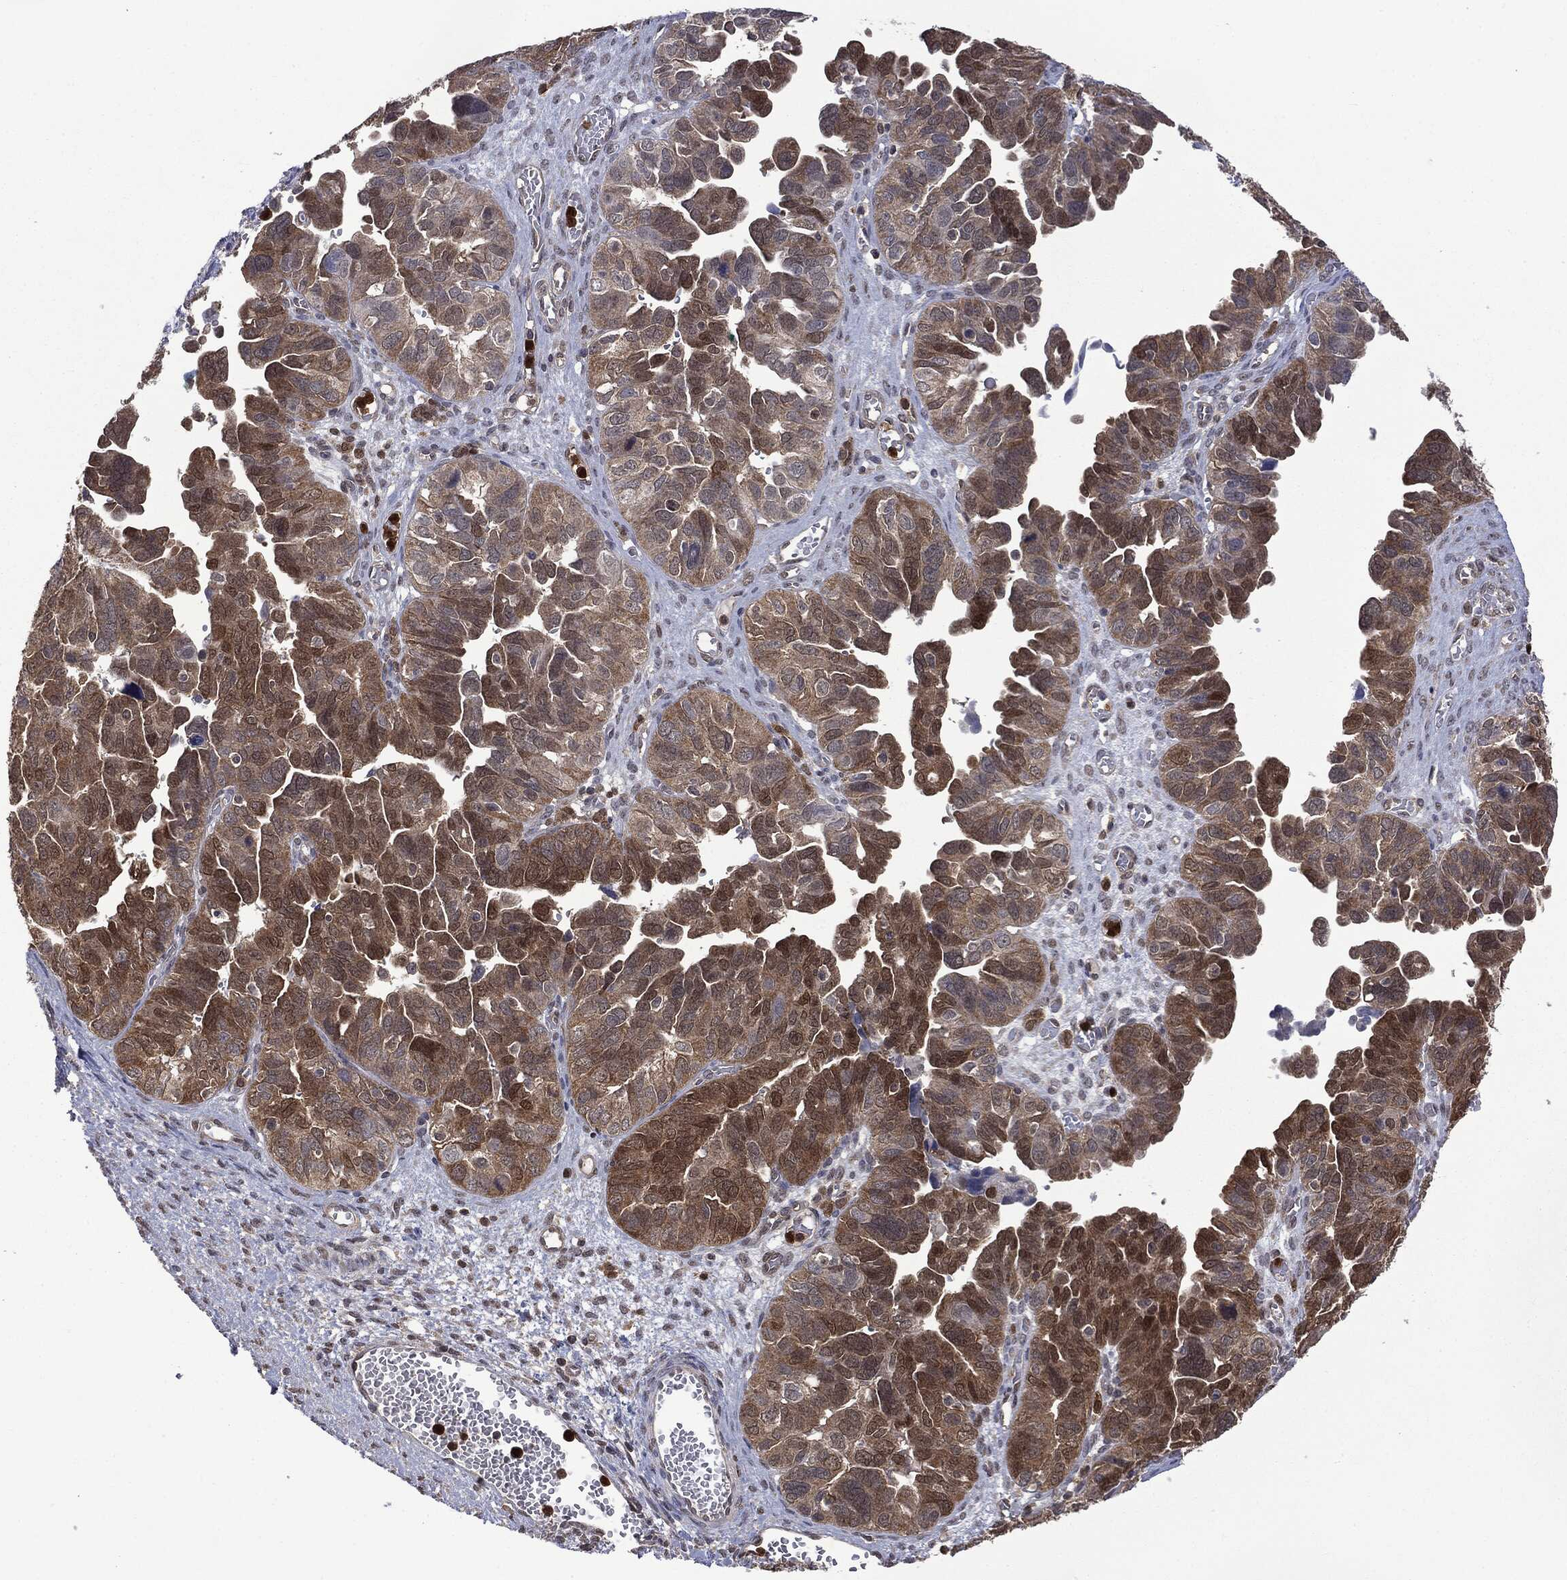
{"staining": {"intensity": "moderate", "quantity": ">75%", "location": "cytoplasmic/membranous"}, "tissue": "ovarian cancer", "cell_type": "Tumor cells", "image_type": "cancer", "snomed": [{"axis": "morphology", "description": "Cystadenocarcinoma, serous, NOS"}, {"axis": "topography", "description": "Ovary"}], "caption": "There is medium levels of moderate cytoplasmic/membranous positivity in tumor cells of serous cystadenocarcinoma (ovarian), as demonstrated by immunohistochemical staining (brown color).", "gene": "GPI", "patient": {"sex": "female", "age": 64}}